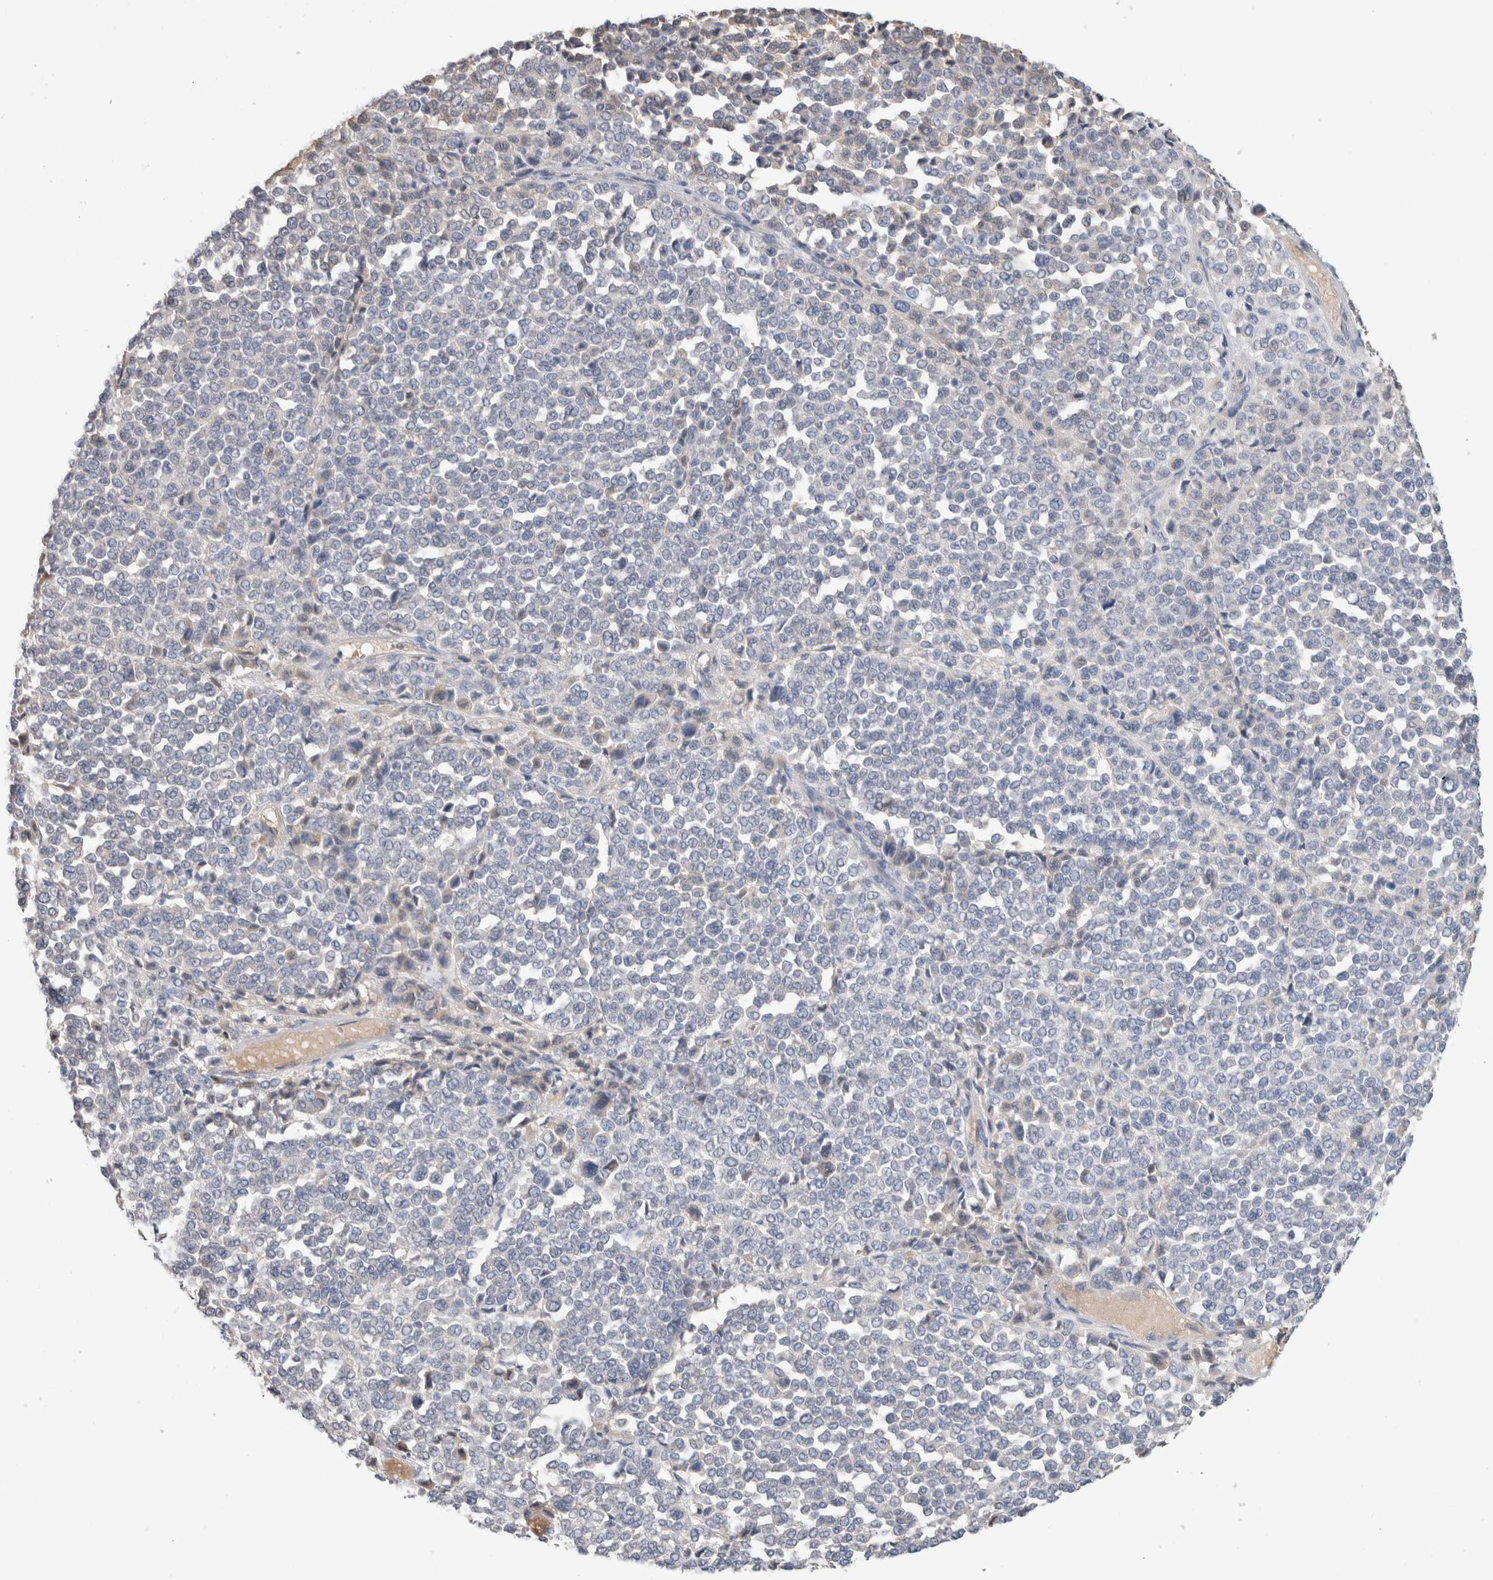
{"staining": {"intensity": "negative", "quantity": "none", "location": "none"}, "tissue": "melanoma", "cell_type": "Tumor cells", "image_type": "cancer", "snomed": [{"axis": "morphology", "description": "Malignant melanoma, Metastatic site"}, {"axis": "topography", "description": "Pancreas"}], "caption": "Immunohistochemical staining of human melanoma displays no significant expression in tumor cells.", "gene": "SCGB1A1", "patient": {"sex": "female", "age": 30}}